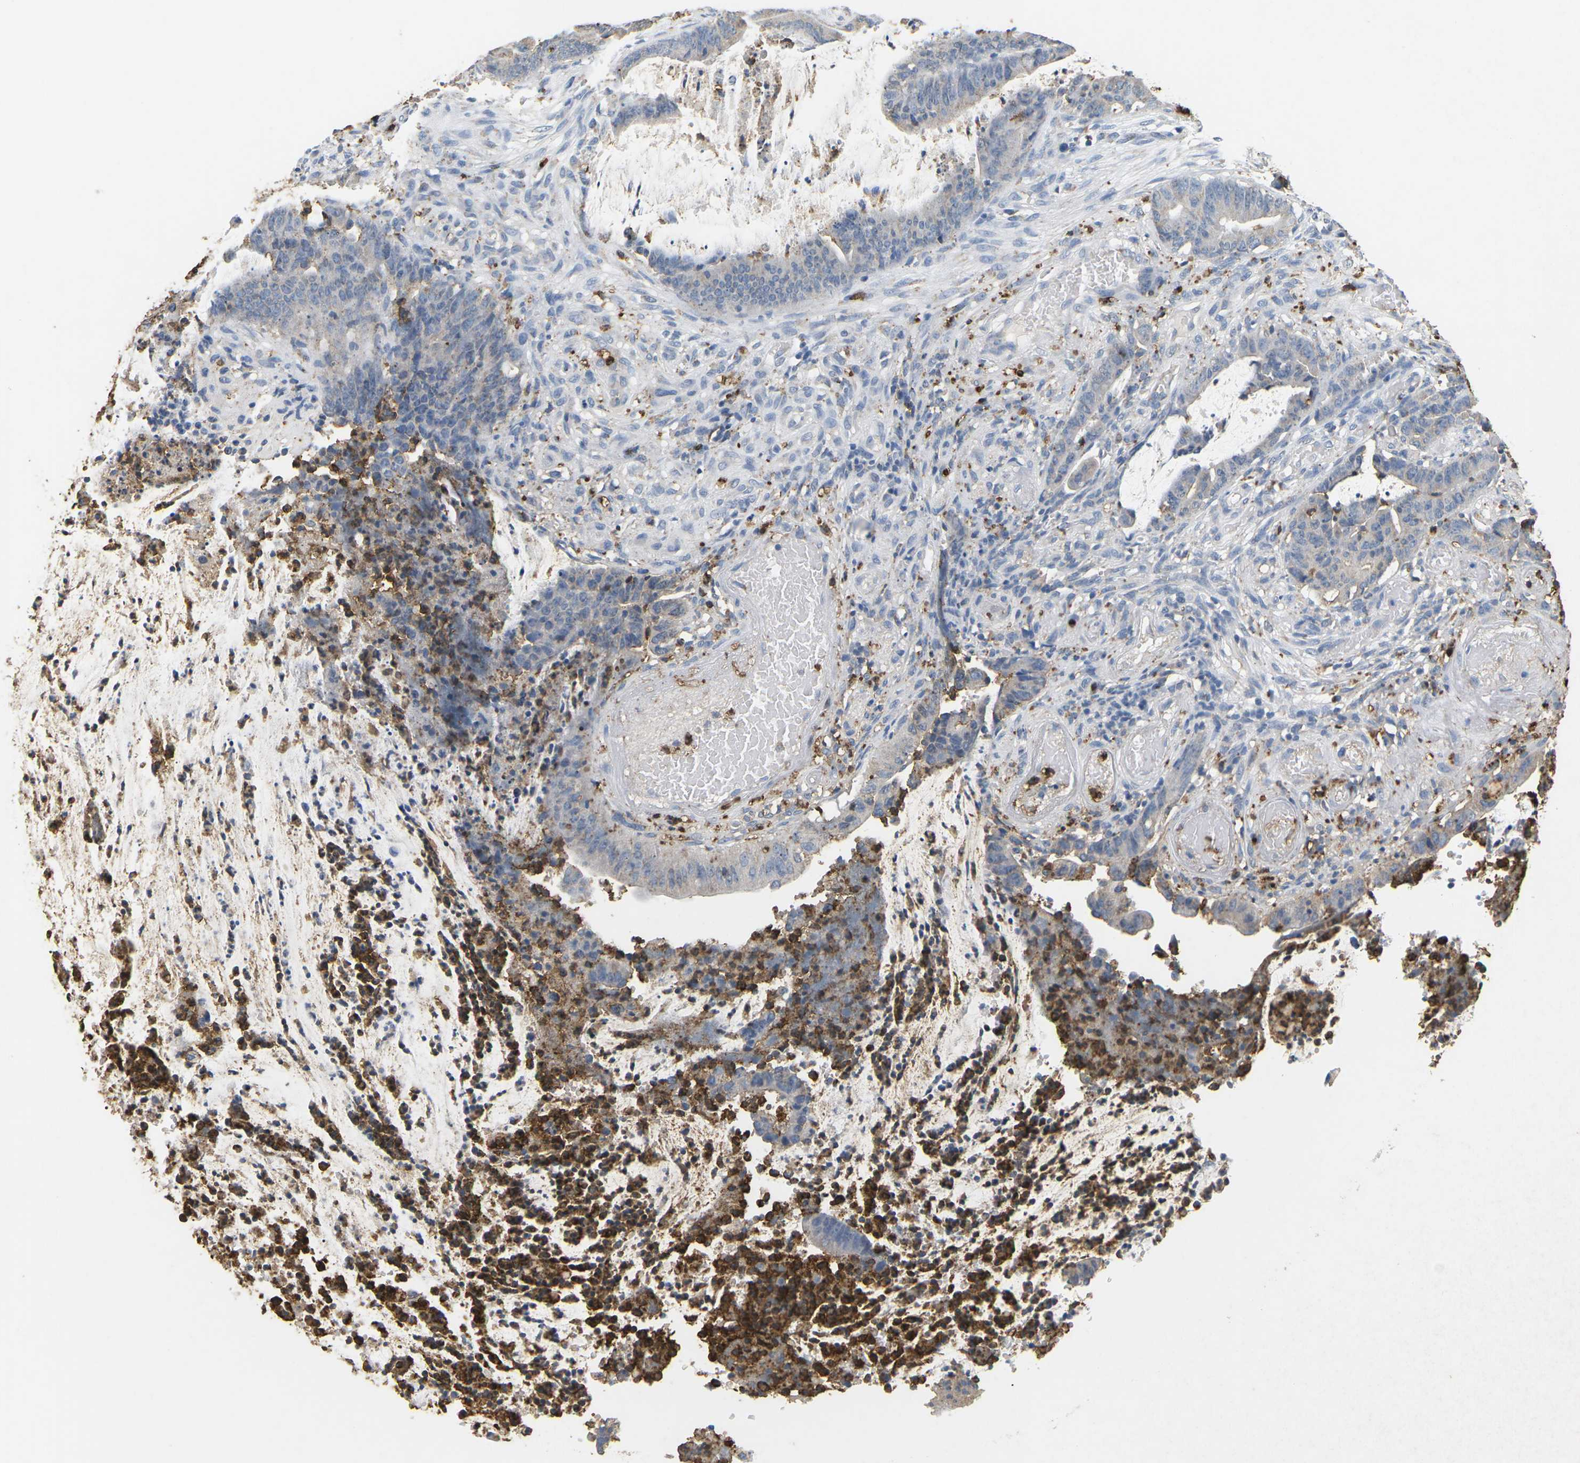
{"staining": {"intensity": "negative", "quantity": "none", "location": "none"}, "tissue": "colorectal cancer", "cell_type": "Tumor cells", "image_type": "cancer", "snomed": [{"axis": "morphology", "description": "Adenocarcinoma, NOS"}, {"axis": "topography", "description": "Rectum"}], "caption": "An IHC image of colorectal cancer is shown. There is no staining in tumor cells of colorectal cancer.", "gene": "ADM", "patient": {"sex": "female", "age": 66}}